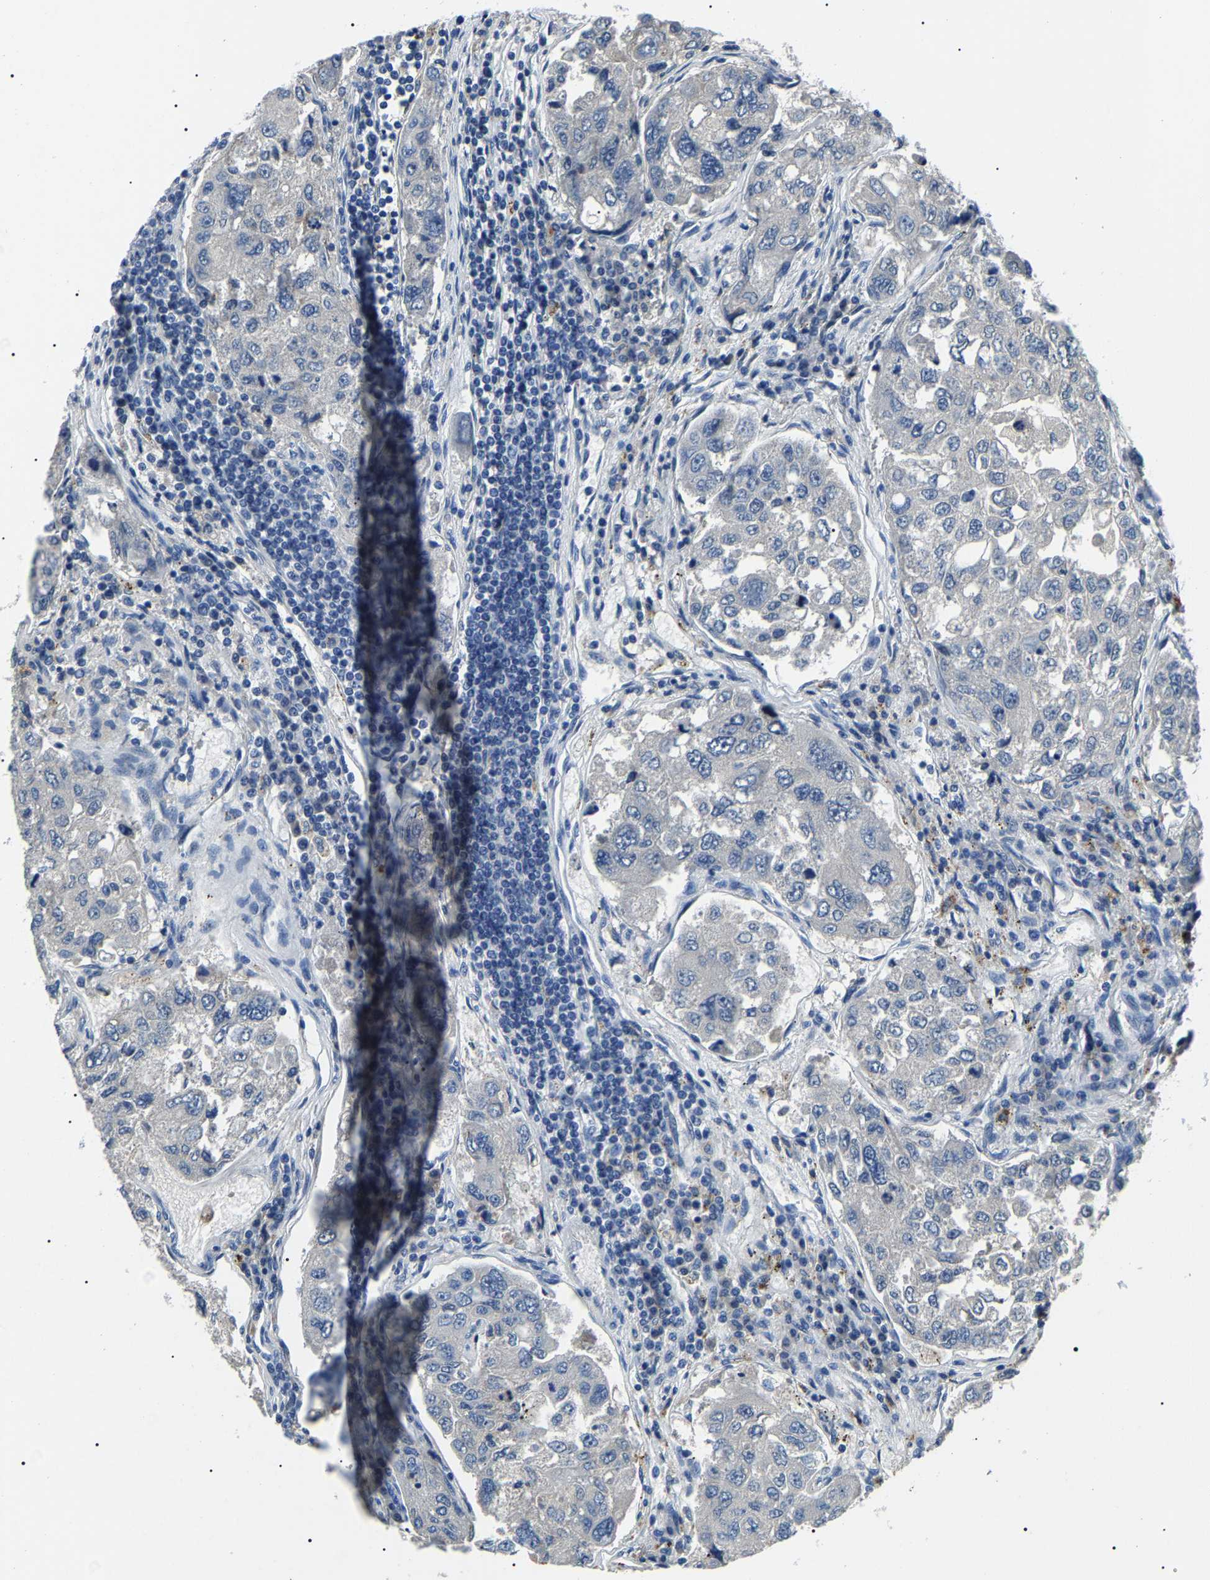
{"staining": {"intensity": "negative", "quantity": "none", "location": "none"}, "tissue": "urothelial cancer", "cell_type": "Tumor cells", "image_type": "cancer", "snomed": [{"axis": "morphology", "description": "Urothelial carcinoma, High grade"}, {"axis": "topography", "description": "Lymph node"}, {"axis": "topography", "description": "Urinary bladder"}], "caption": "The IHC image has no significant staining in tumor cells of urothelial cancer tissue.", "gene": "KLK15", "patient": {"sex": "male", "age": 51}}